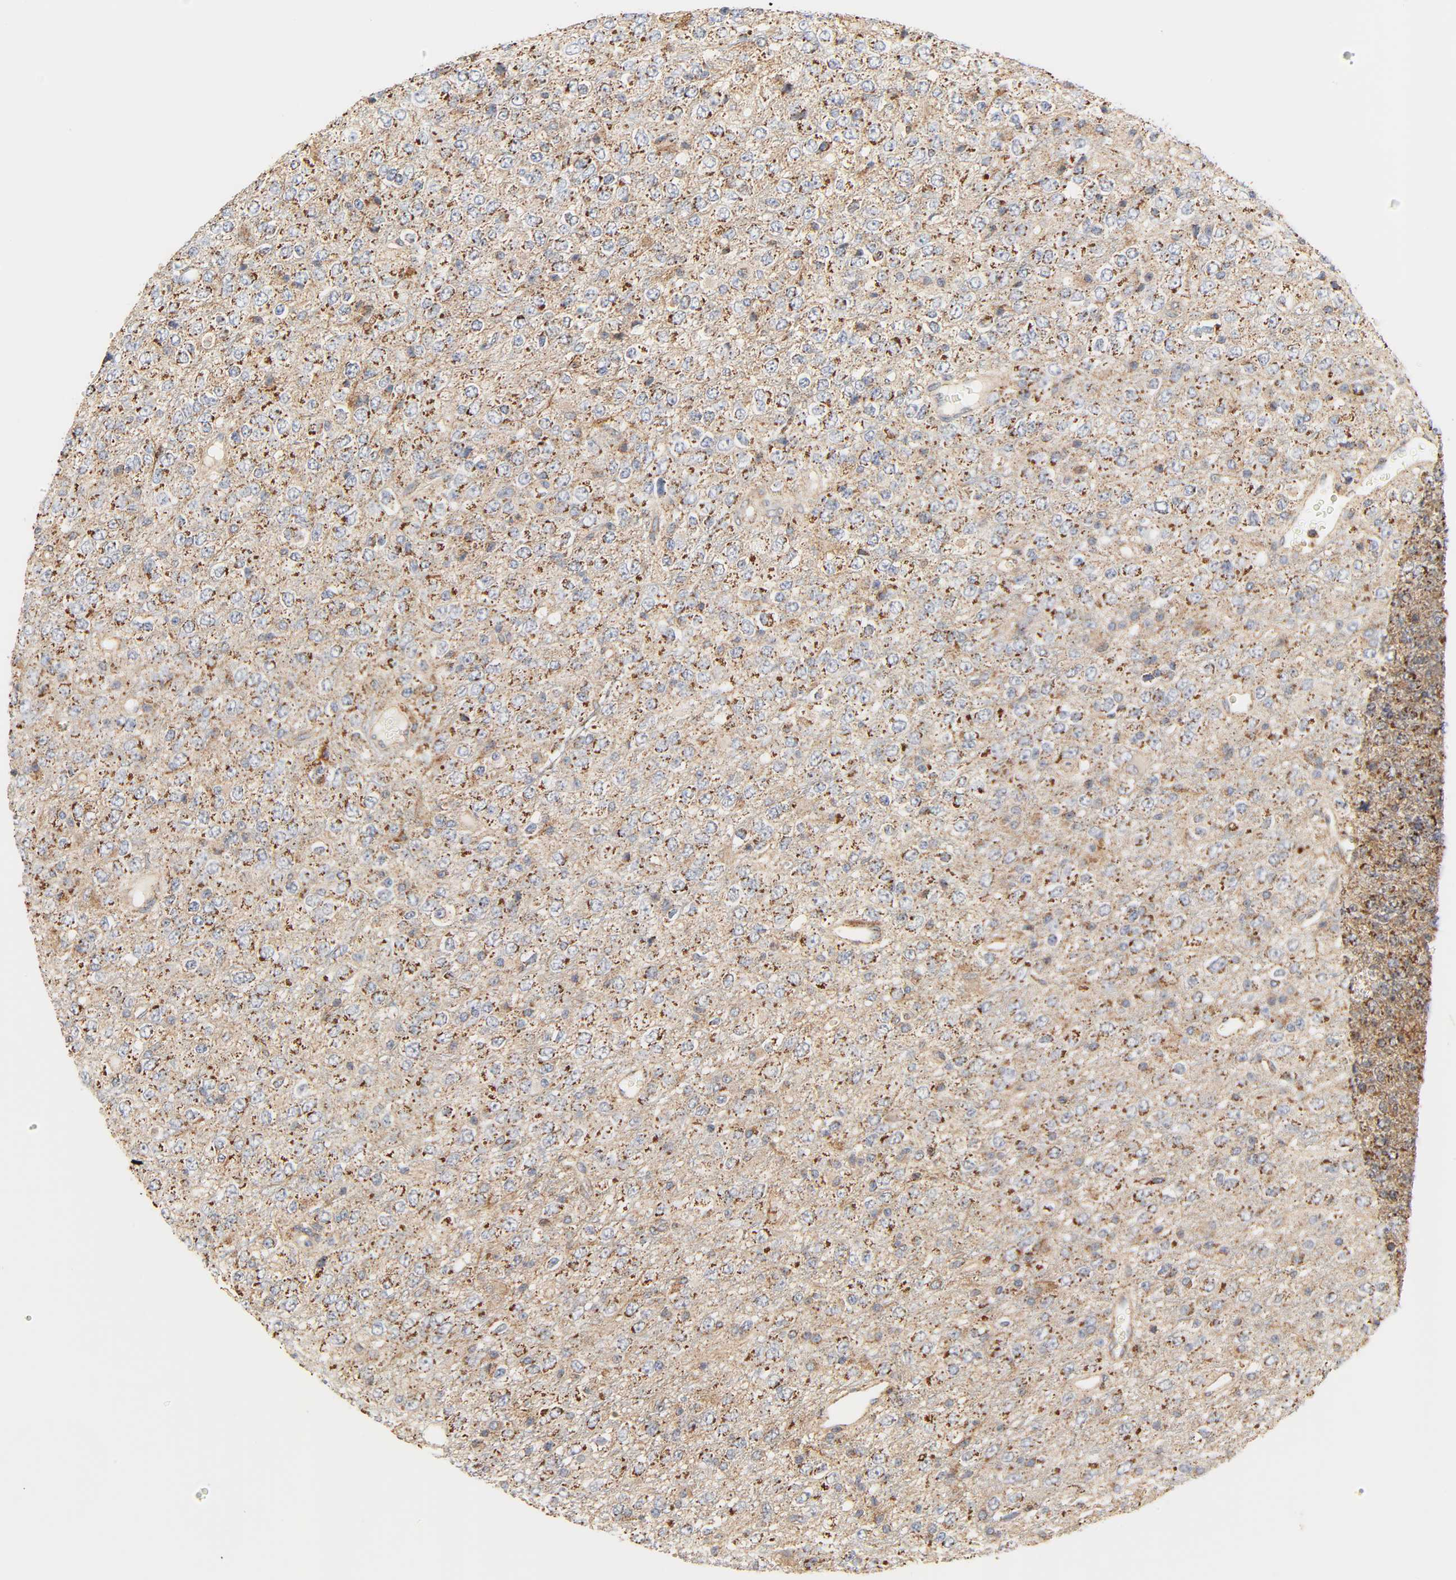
{"staining": {"intensity": "strong", "quantity": ">75%", "location": "cytoplasmic/membranous"}, "tissue": "glioma", "cell_type": "Tumor cells", "image_type": "cancer", "snomed": [{"axis": "morphology", "description": "Glioma, malignant, High grade"}, {"axis": "topography", "description": "pancreas cauda"}], "caption": "This is a histology image of immunohistochemistry staining of glioma, which shows strong positivity in the cytoplasmic/membranous of tumor cells.", "gene": "ZMAT5", "patient": {"sex": "male", "age": 60}}